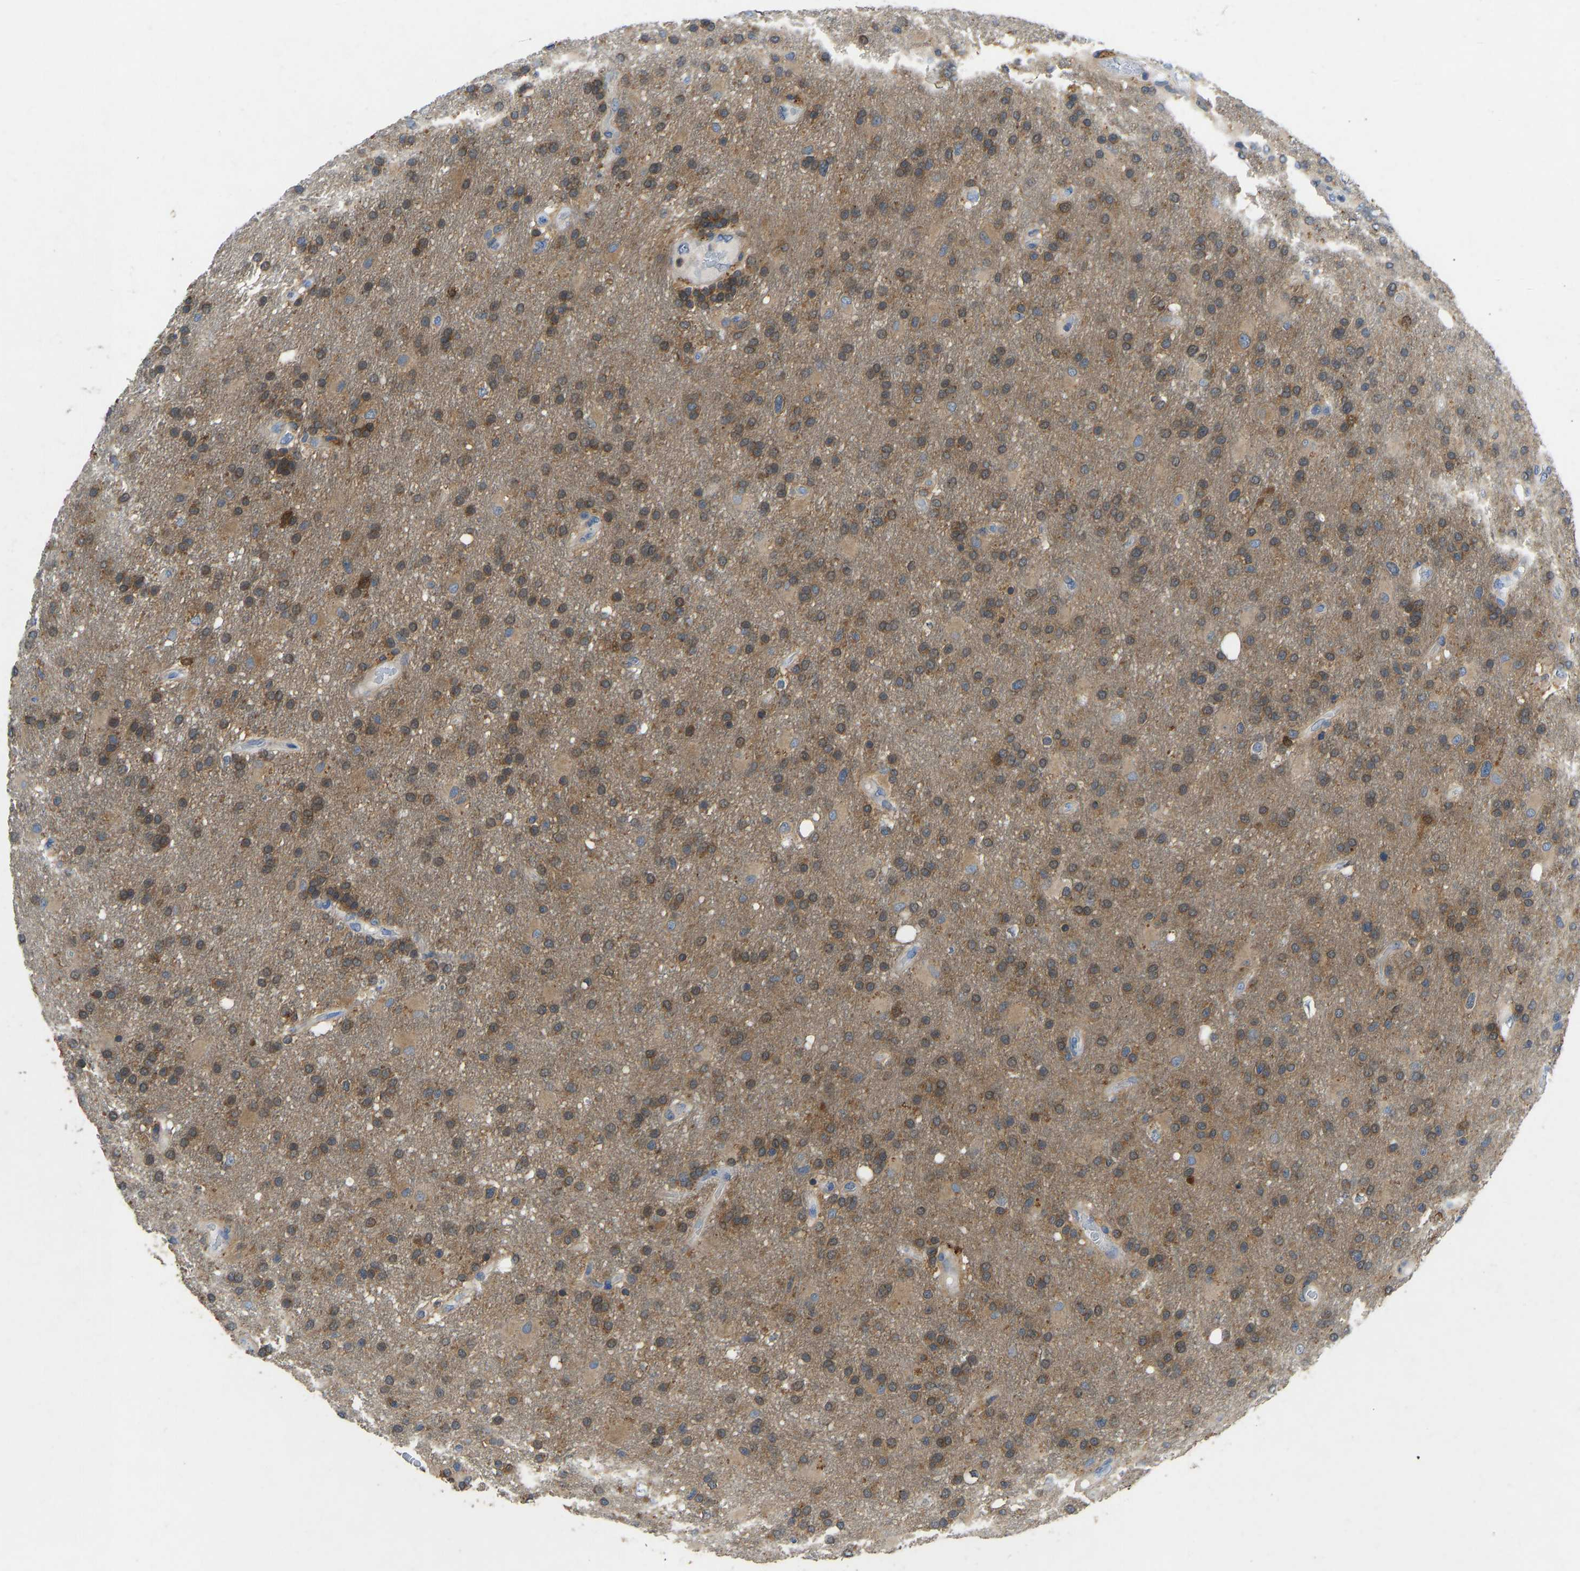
{"staining": {"intensity": "moderate", "quantity": ">75%", "location": "cytoplasmic/membranous"}, "tissue": "glioma", "cell_type": "Tumor cells", "image_type": "cancer", "snomed": [{"axis": "morphology", "description": "Glioma, malignant, High grade"}, {"axis": "topography", "description": "Brain"}], "caption": "Immunohistochemistry staining of high-grade glioma (malignant), which shows medium levels of moderate cytoplasmic/membranous expression in about >75% of tumor cells indicating moderate cytoplasmic/membranous protein positivity. The staining was performed using DAB (3,3'-diaminobenzidine) (brown) for protein detection and nuclei were counterstained in hematoxylin (blue).", "gene": "NDRG3", "patient": {"sex": "male", "age": 72}}